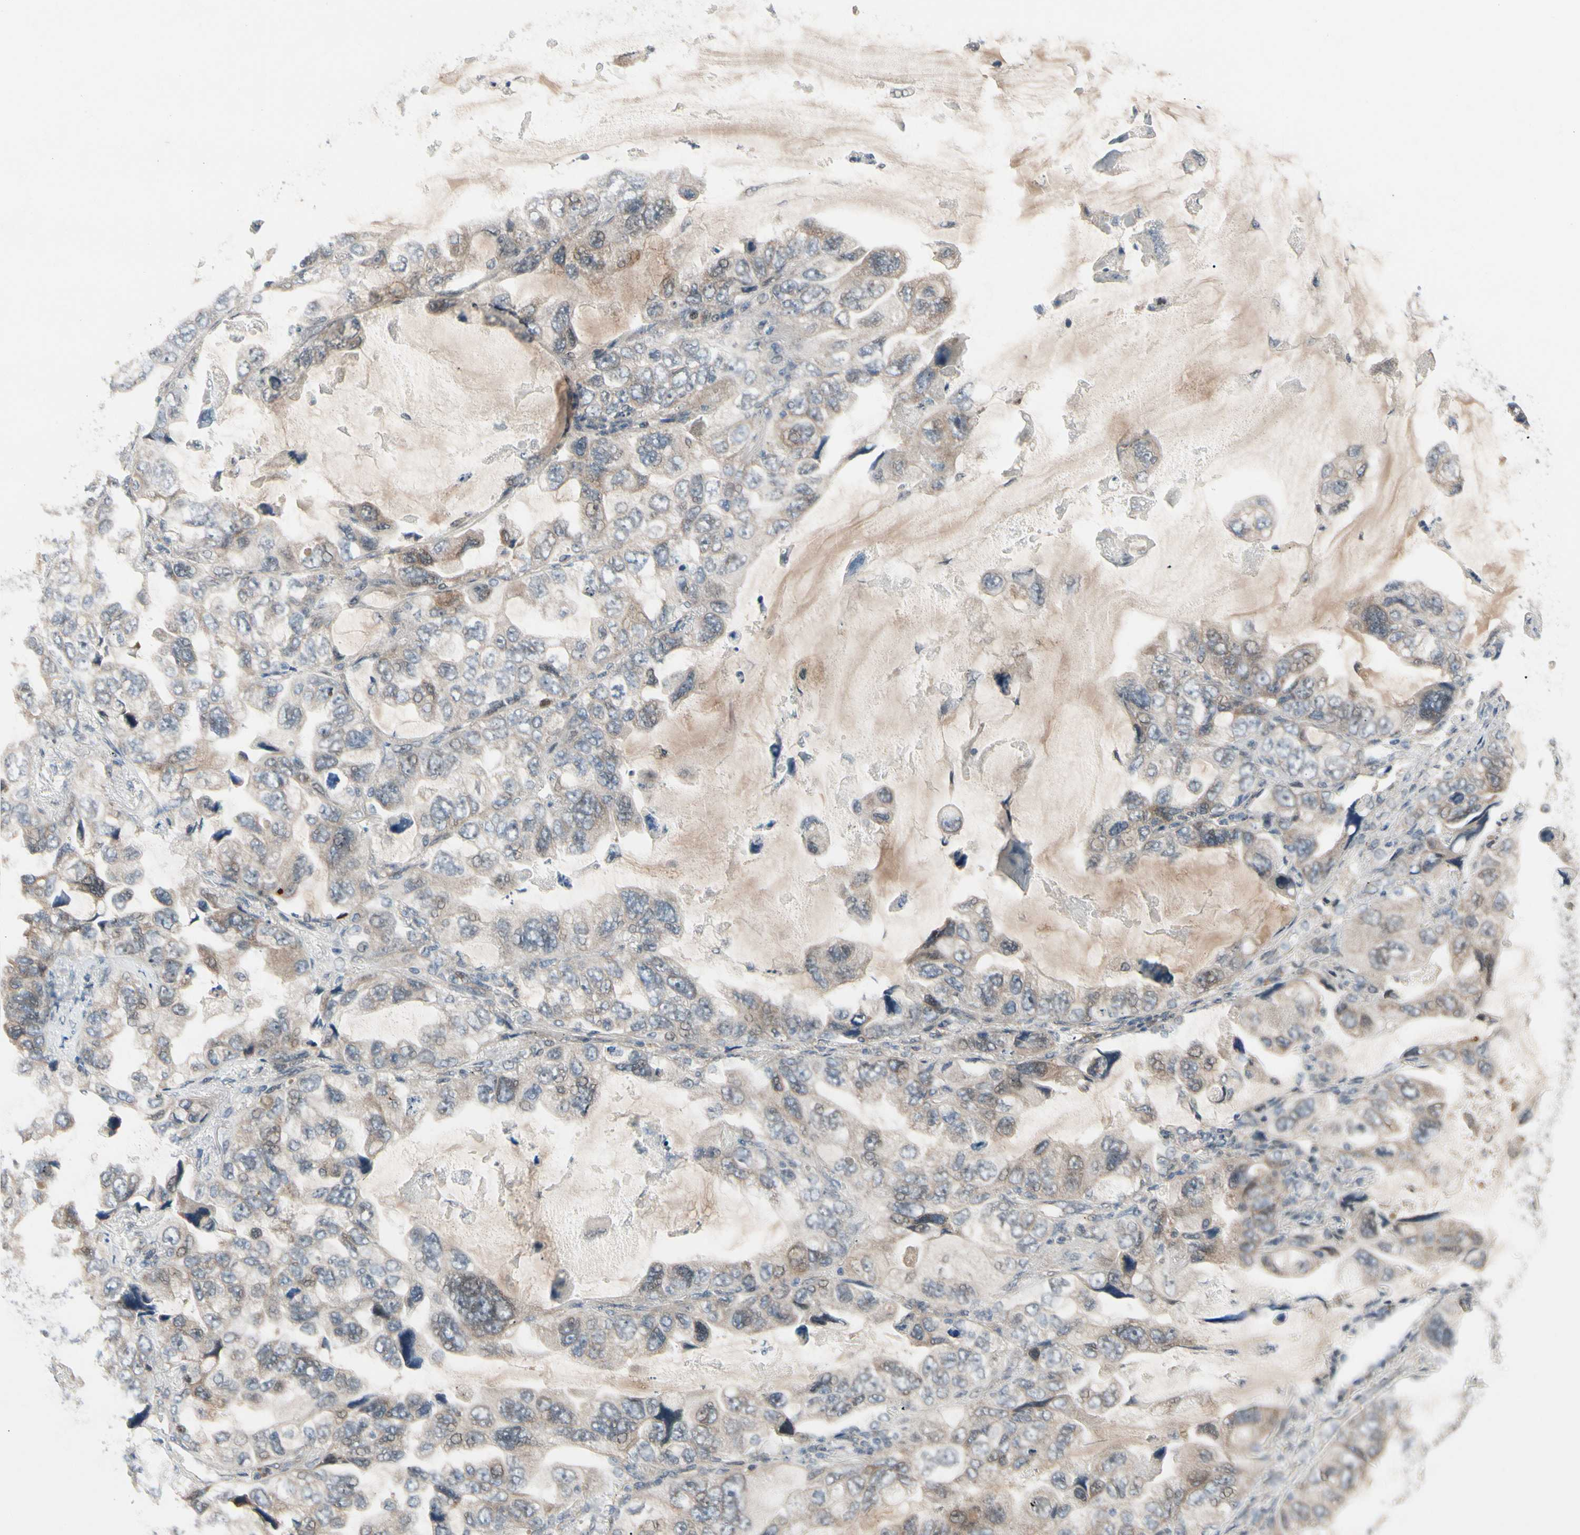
{"staining": {"intensity": "weak", "quantity": "25%-75%", "location": "cytoplasmic/membranous"}, "tissue": "lung cancer", "cell_type": "Tumor cells", "image_type": "cancer", "snomed": [{"axis": "morphology", "description": "Squamous cell carcinoma, NOS"}, {"axis": "topography", "description": "Lung"}], "caption": "This histopathology image exhibits IHC staining of lung cancer (squamous cell carcinoma), with low weak cytoplasmic/membranous staining in approximately 25%-75% of tumor cells.", "gene": "SNX29", "patient": {"sex": "female", "age": 73}}